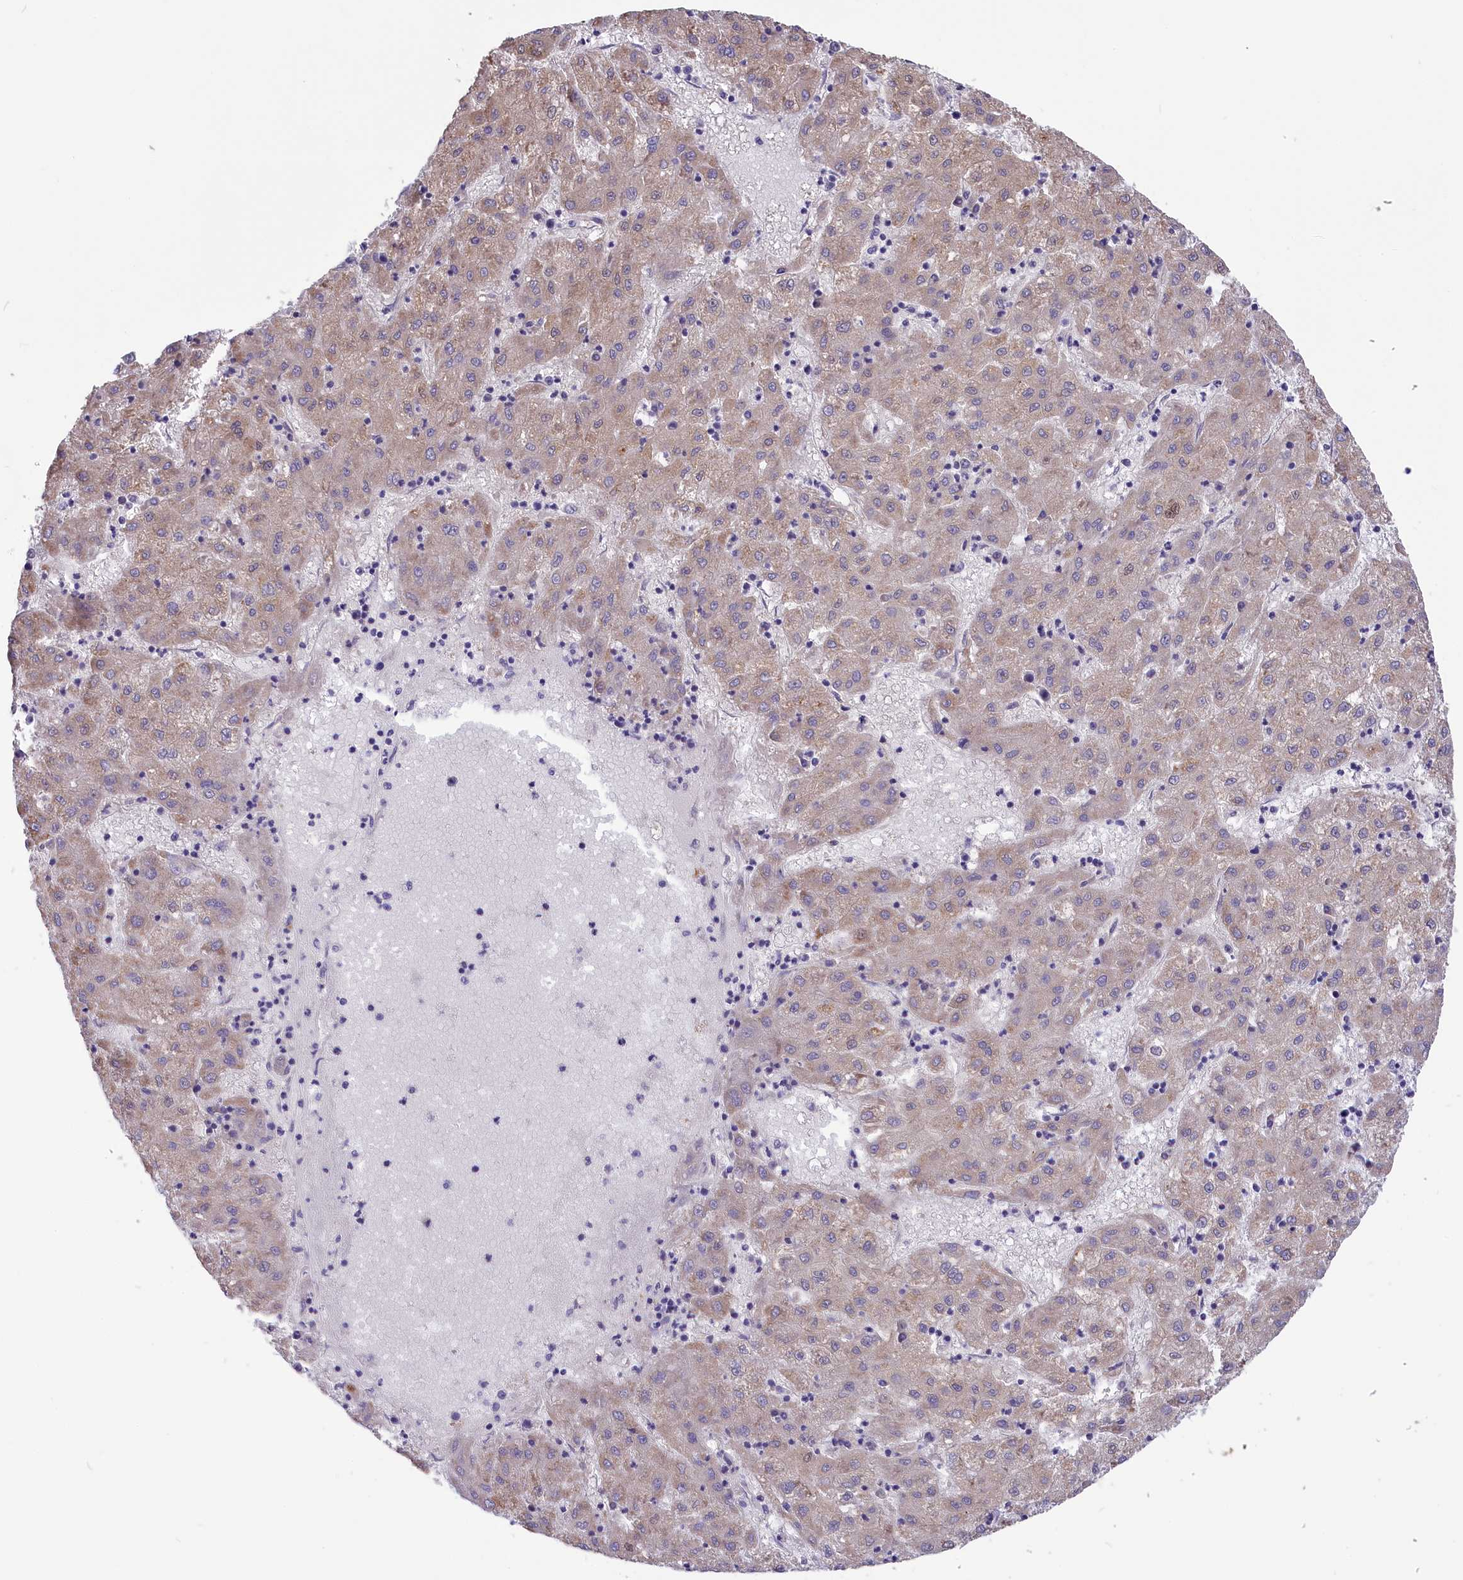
{"staining": {"intensity": "weak", "quantity": "<25%", "location": "cytoplasmic/membranous"}, "tissue": "liver cancer", "cell_type": "Tumor cells", "image_type": "cancer", "snomed": [{"axis": "morphology", "description": "Carcinoma, Hepatocellular, NOS"}, {"axis": "topography", "description": "Liver"}], "caption": "There is no significant staining in tumor cells of liver cancer.", "gene": "CYP2U1", "patient": {"sex": "male", "age": 72}}